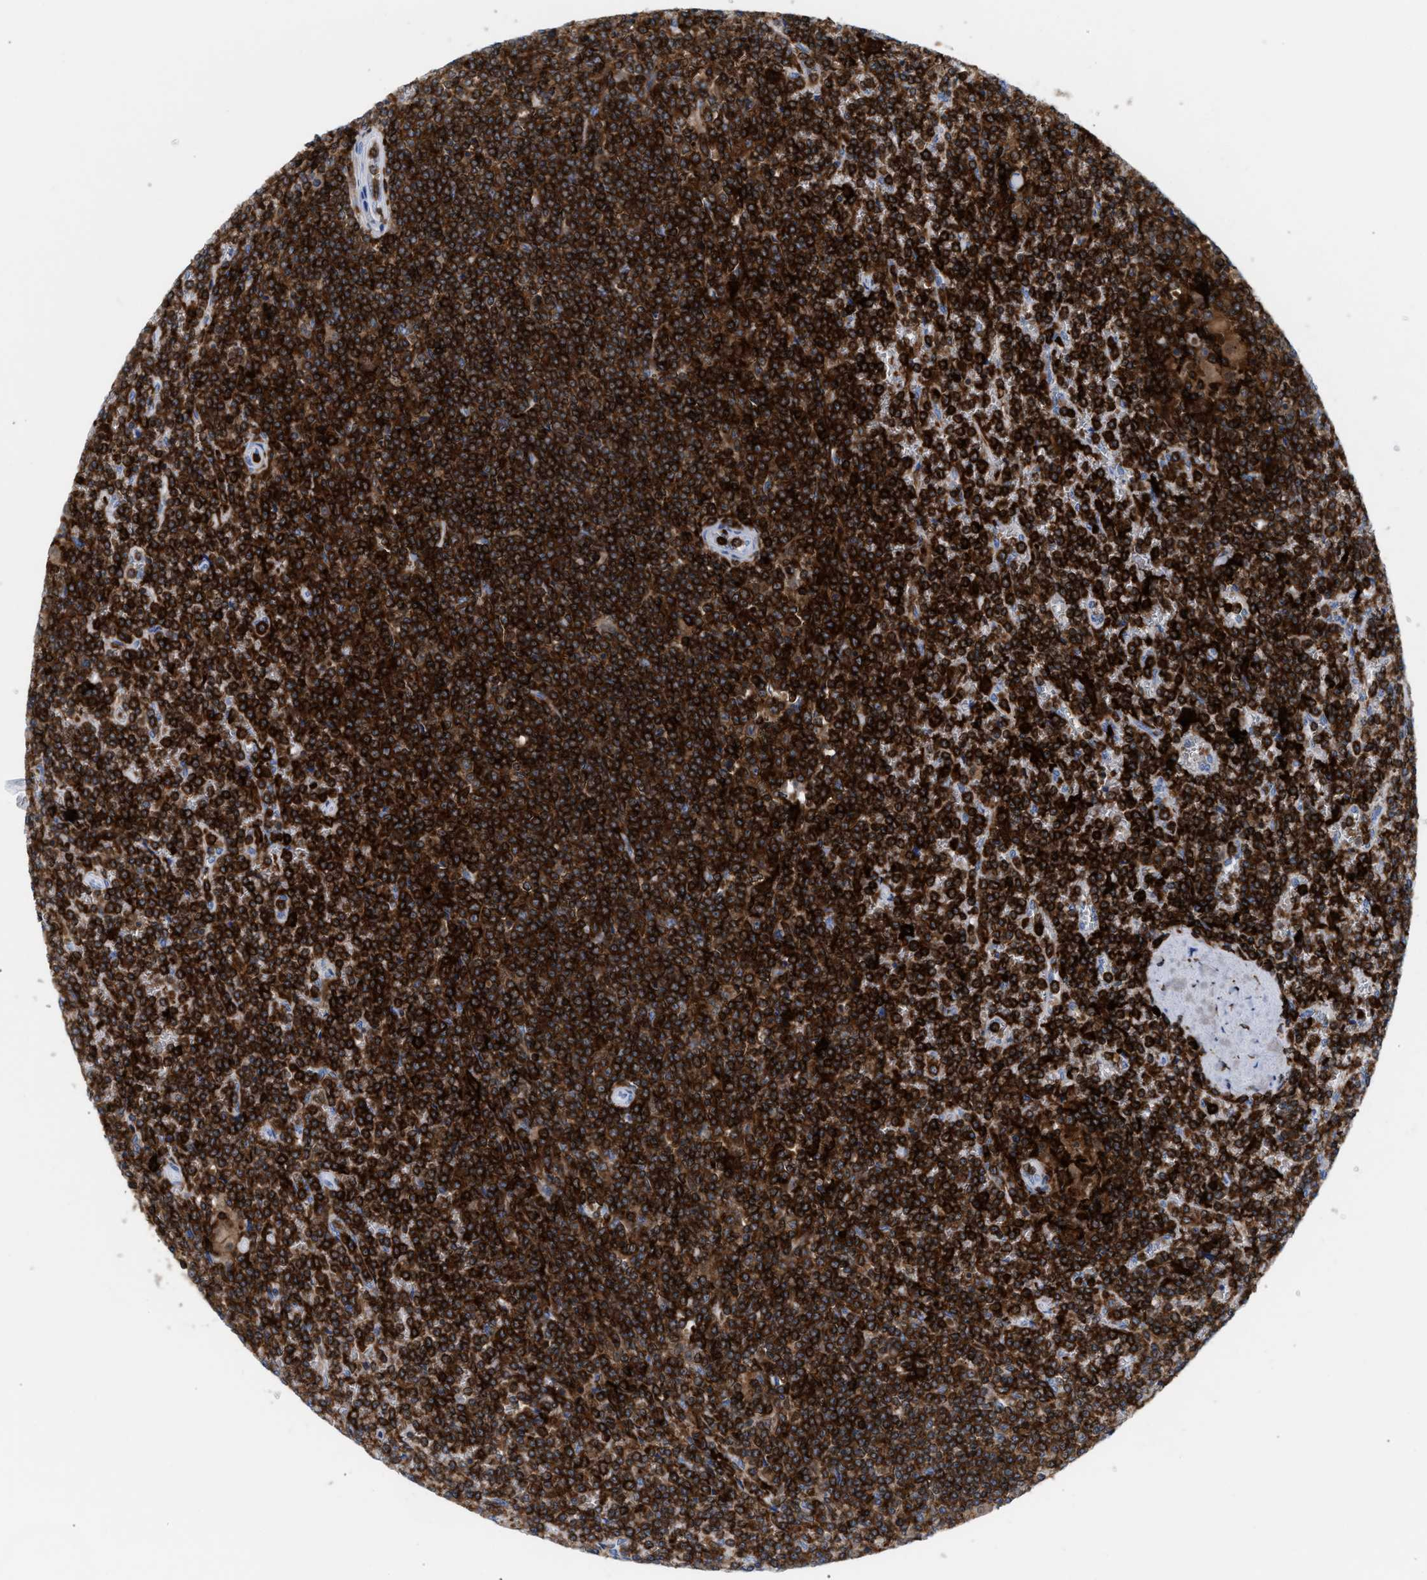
{"staining": {"intensity": "strong", "quantity": ">75%", "location": "cytoplasmic/membranous"}, "tissue": "lymphoma", "cell_type": "Tumor cells", "image_type": "cancer", "snomed": [{"axis": "morphology", "description": "Malignant lymphoma, non-Hodgkin's type, Low grade"}, {"axis": "topography", "description": "Spleen"}], "caption": "IHC (DAB) staining of lymphoma demonstrates strong cytoplasmic/membranous protein expression in about >75% of tumor cells. (Brightfield microscopy of DAB IHC at high magnification).", "gene": "LCP1", "patient": {"sex": "female", "age": 19}}